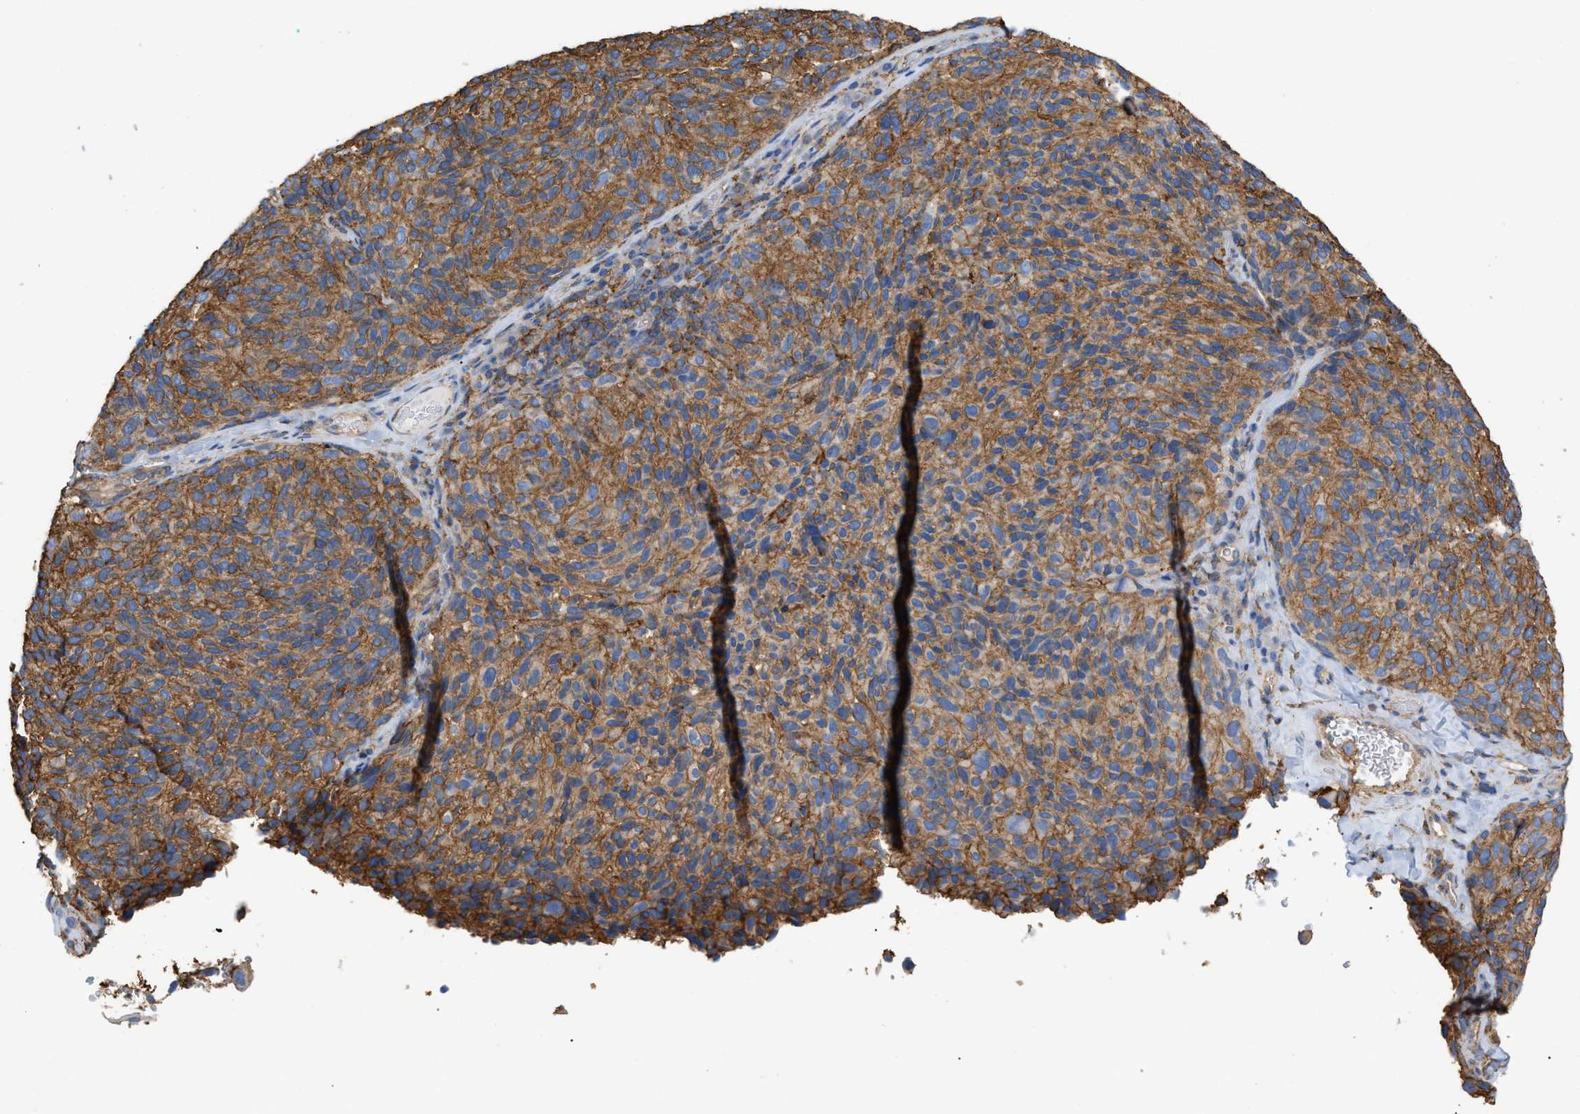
{"staining": {"intensity": "moderate", "quantity": ">75%", "location": "cytoplasmic/membranous"}, "tissue": "melanoma", "cell_type": "Tumor cells", "image_type": "cancer", "snomed": [{"axis": "morphology", "description": "Malignant melanoma, NOS"}, {"axis": "topography", "description": "Skin"}], "caption": "The histopathology image reveals immunohistochemical staining of melanoma. There is moderate cytoplasmic/membranous expression is identified in about >75% of tumor cells. The staining is performed using DAB (3,3'-diaminobenzidine) brown chromogen to label protein expression. The nuclei are counter-stained blue using hematoxylin.", "gene": "GNB4", "patient": {"sex": "female", "age": 73}}